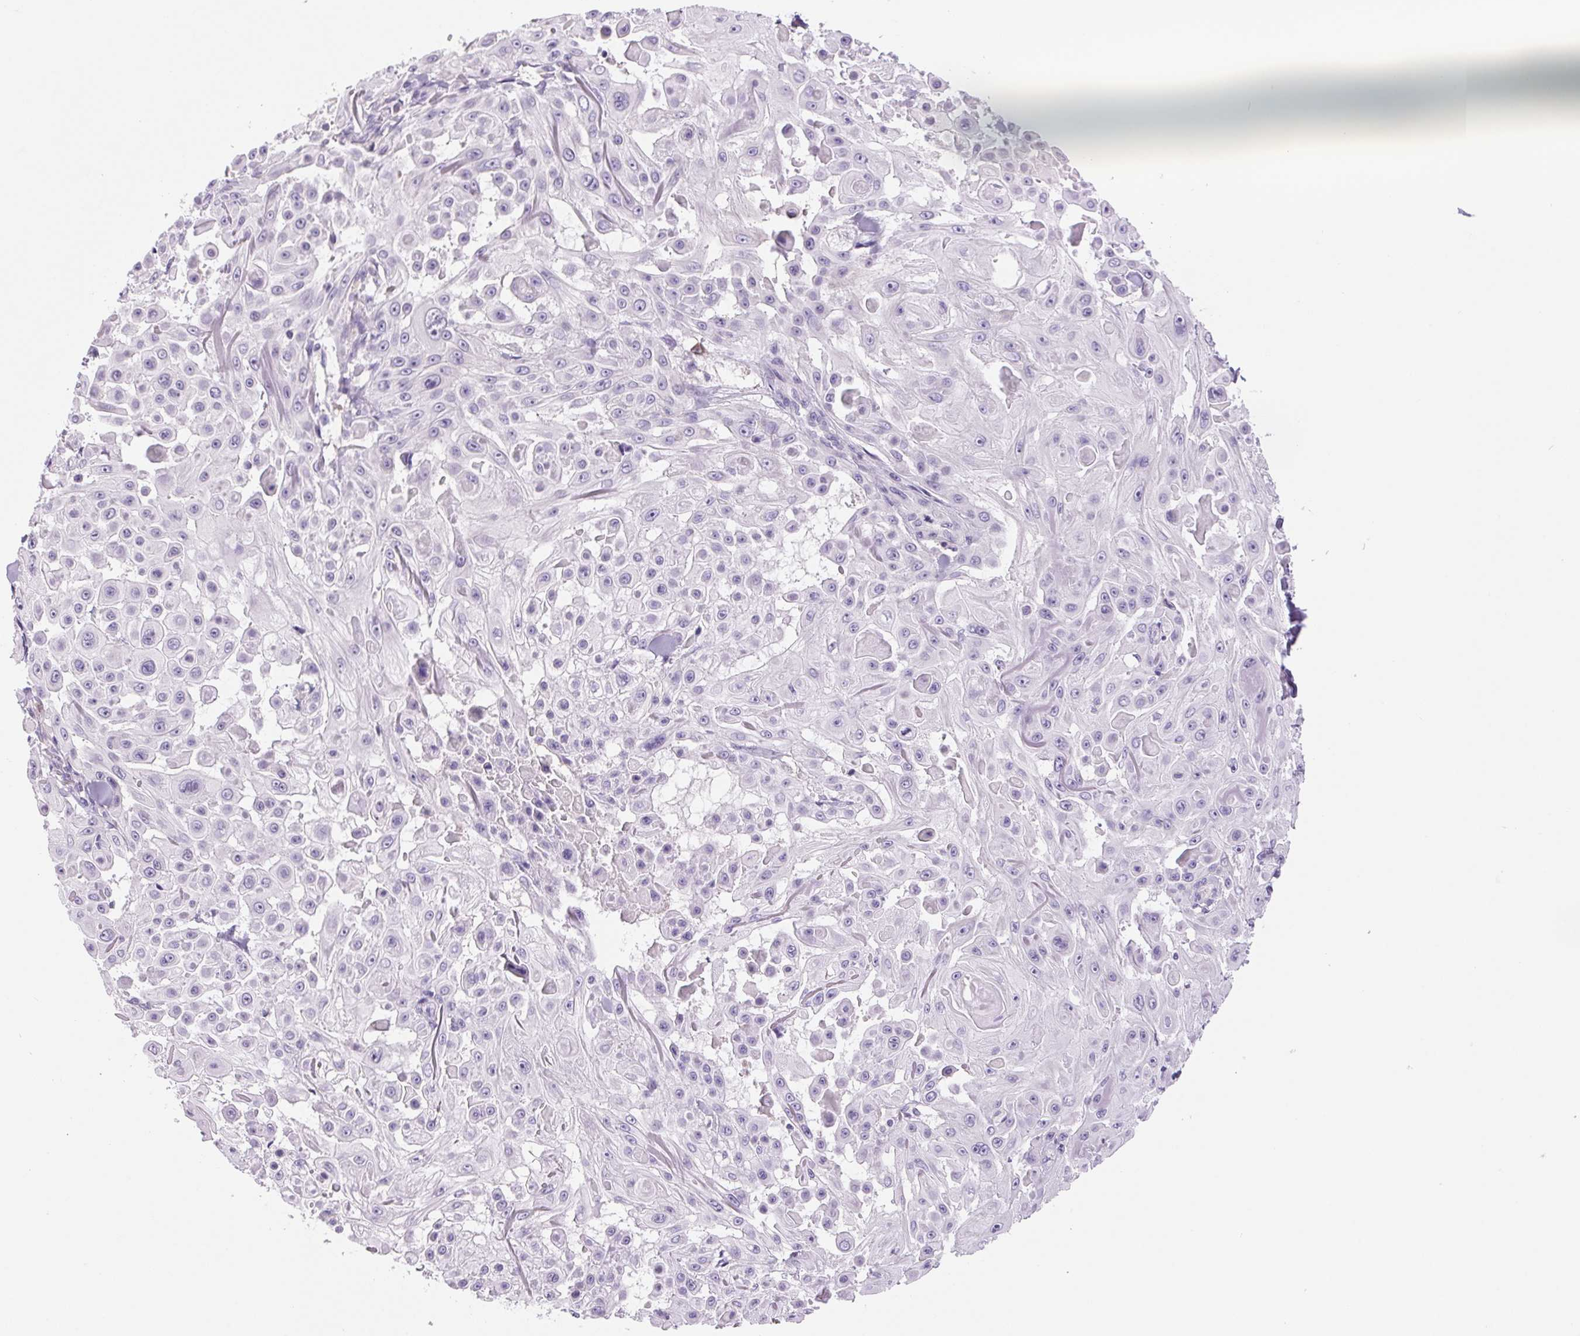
{"staining": {"intensity": "negative", "quantity": "none", "location": "none"}, "tissue": "skin cancer", "cell_type": "Tumor cells", "image_type": "cancer", "snomed": [{"axis": "morphology", "description": "Squamous cell carcinoma, NOS"}, {"axis": "topography", "description": "Skin"}], "caption": "There is no significant expression in tumor cells of skin cancer.", "gene": "IFIT1B", "patient": {"sex": "male", "age": 91}}